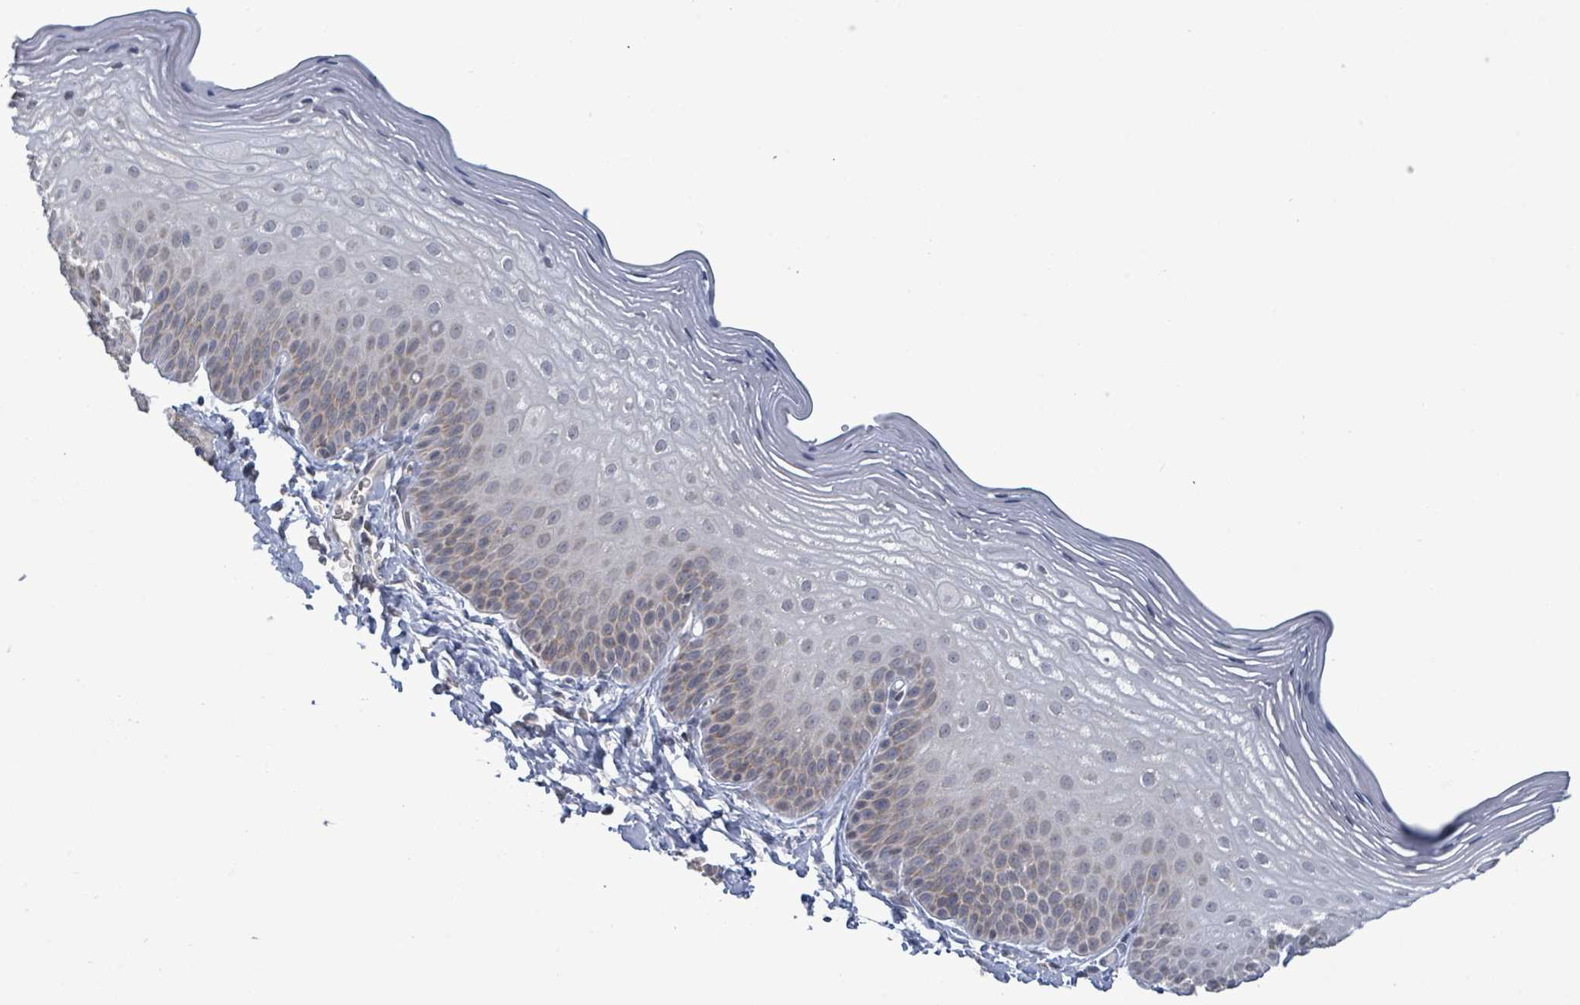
{"staining": {"intensity": "moderate", "quantity": "25%-75%", "location": "cytoplasmic/membranous"}, "tissue": "skin", "cell_type": "Epidermal cells", "image_type": "normal", "snomed": [{"axis": "morphology", "description": "Normal tissue, NOS"}, {"axis": "morphology", "description": "Hemorrhoids"}, {"axis": "morphology", "description": "Inflammation, NOS"}, {"axis": "topography", "description": "Anal"}], "caption": "DAB immunohistochemical staining of normal skin shows moderate cytoplasmic/membranous protein positivity in about 25%-75% of epidermal cells.", "gene": "COQ10B", "patient": {"sex": "male", "age": 60}}